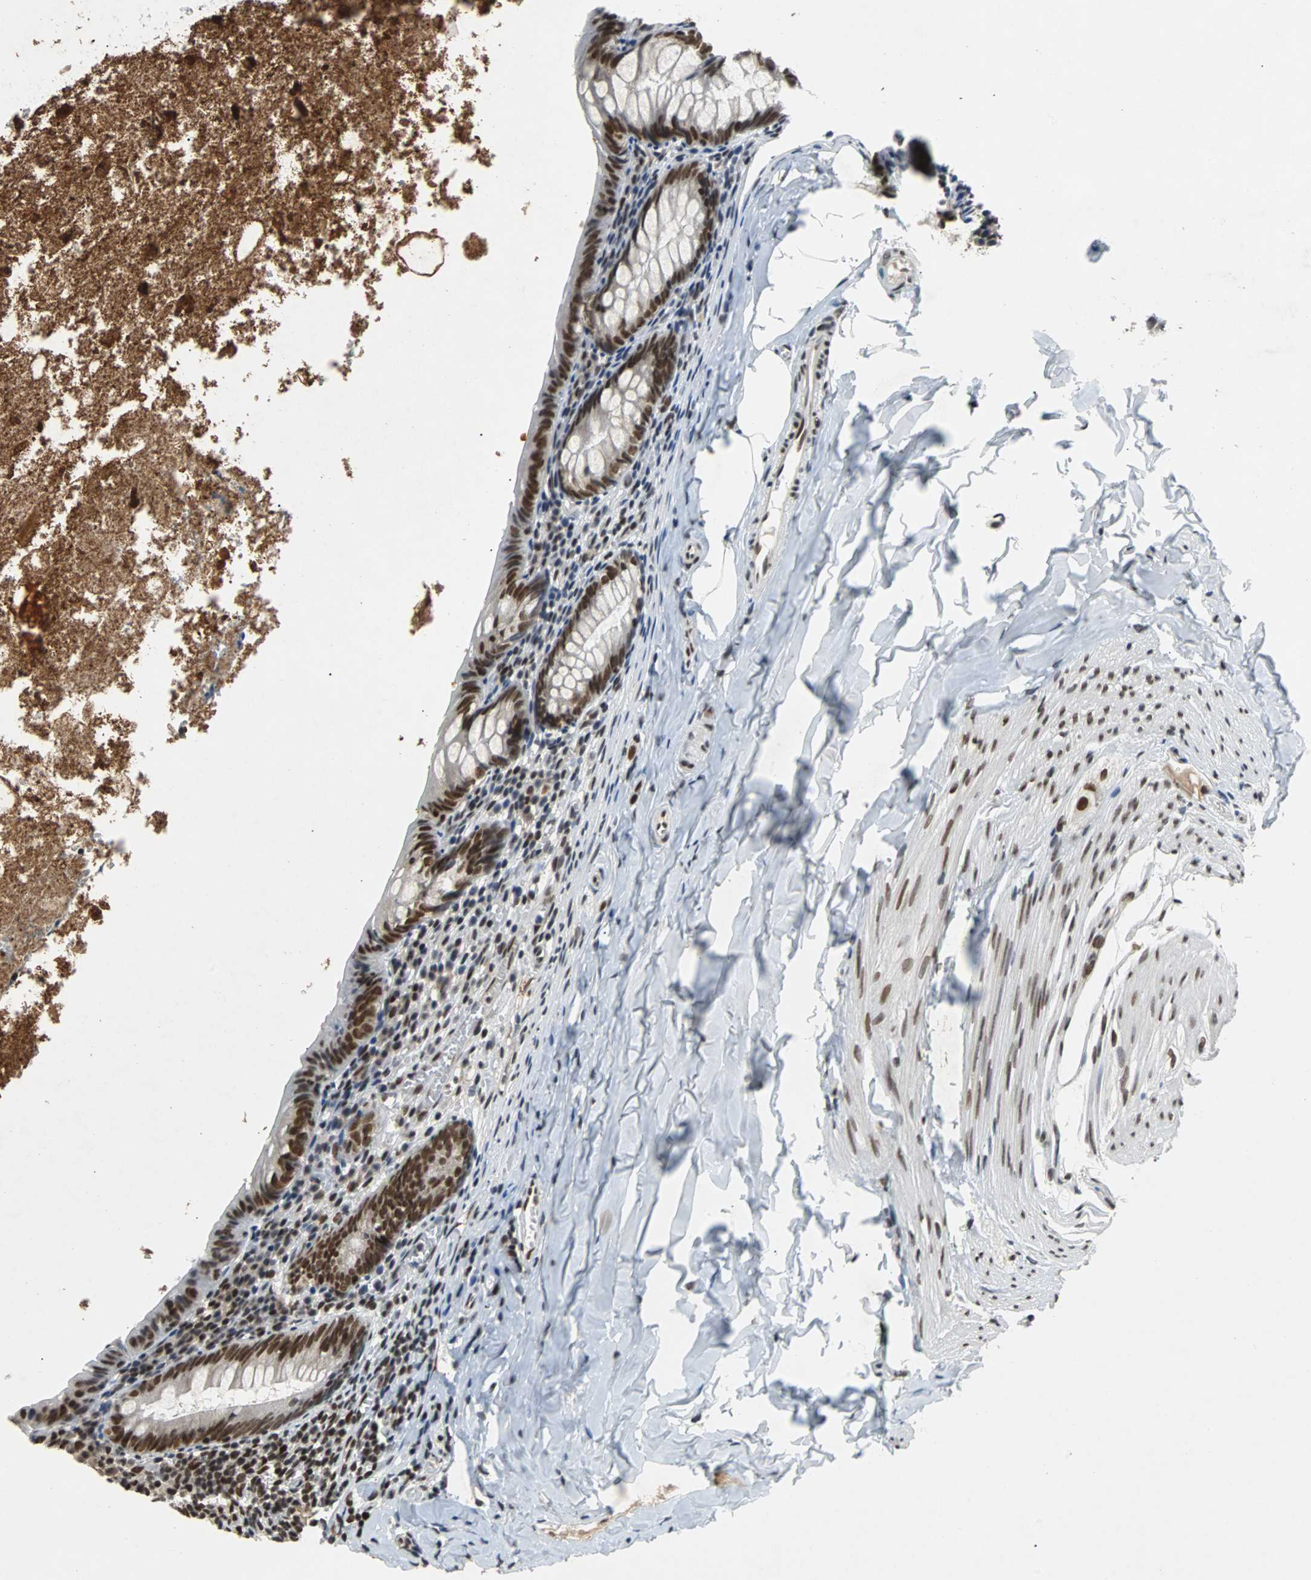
{"staining": {"intensity": "strong", "quantity": ">75%", "location": "nuclear"}, "tissue": "appendix", "cell_type": "Glandular cells", "image_type": "normal", "snomed": [{"axis": "morphology", "description": "Normal tissue, NOS"}, {"axis": "topography", "description": "Appendix"}], "caption": "This photomicrograph exhibits benign appendix stained with immunohistochemistry to label a protein in brown. The nuclear of glandular cells show strong positivity for the protein. Nuclei are counter-stained blue.", "gene": "GATAD2A", "patient": {"sex": "female", "age": 10}}